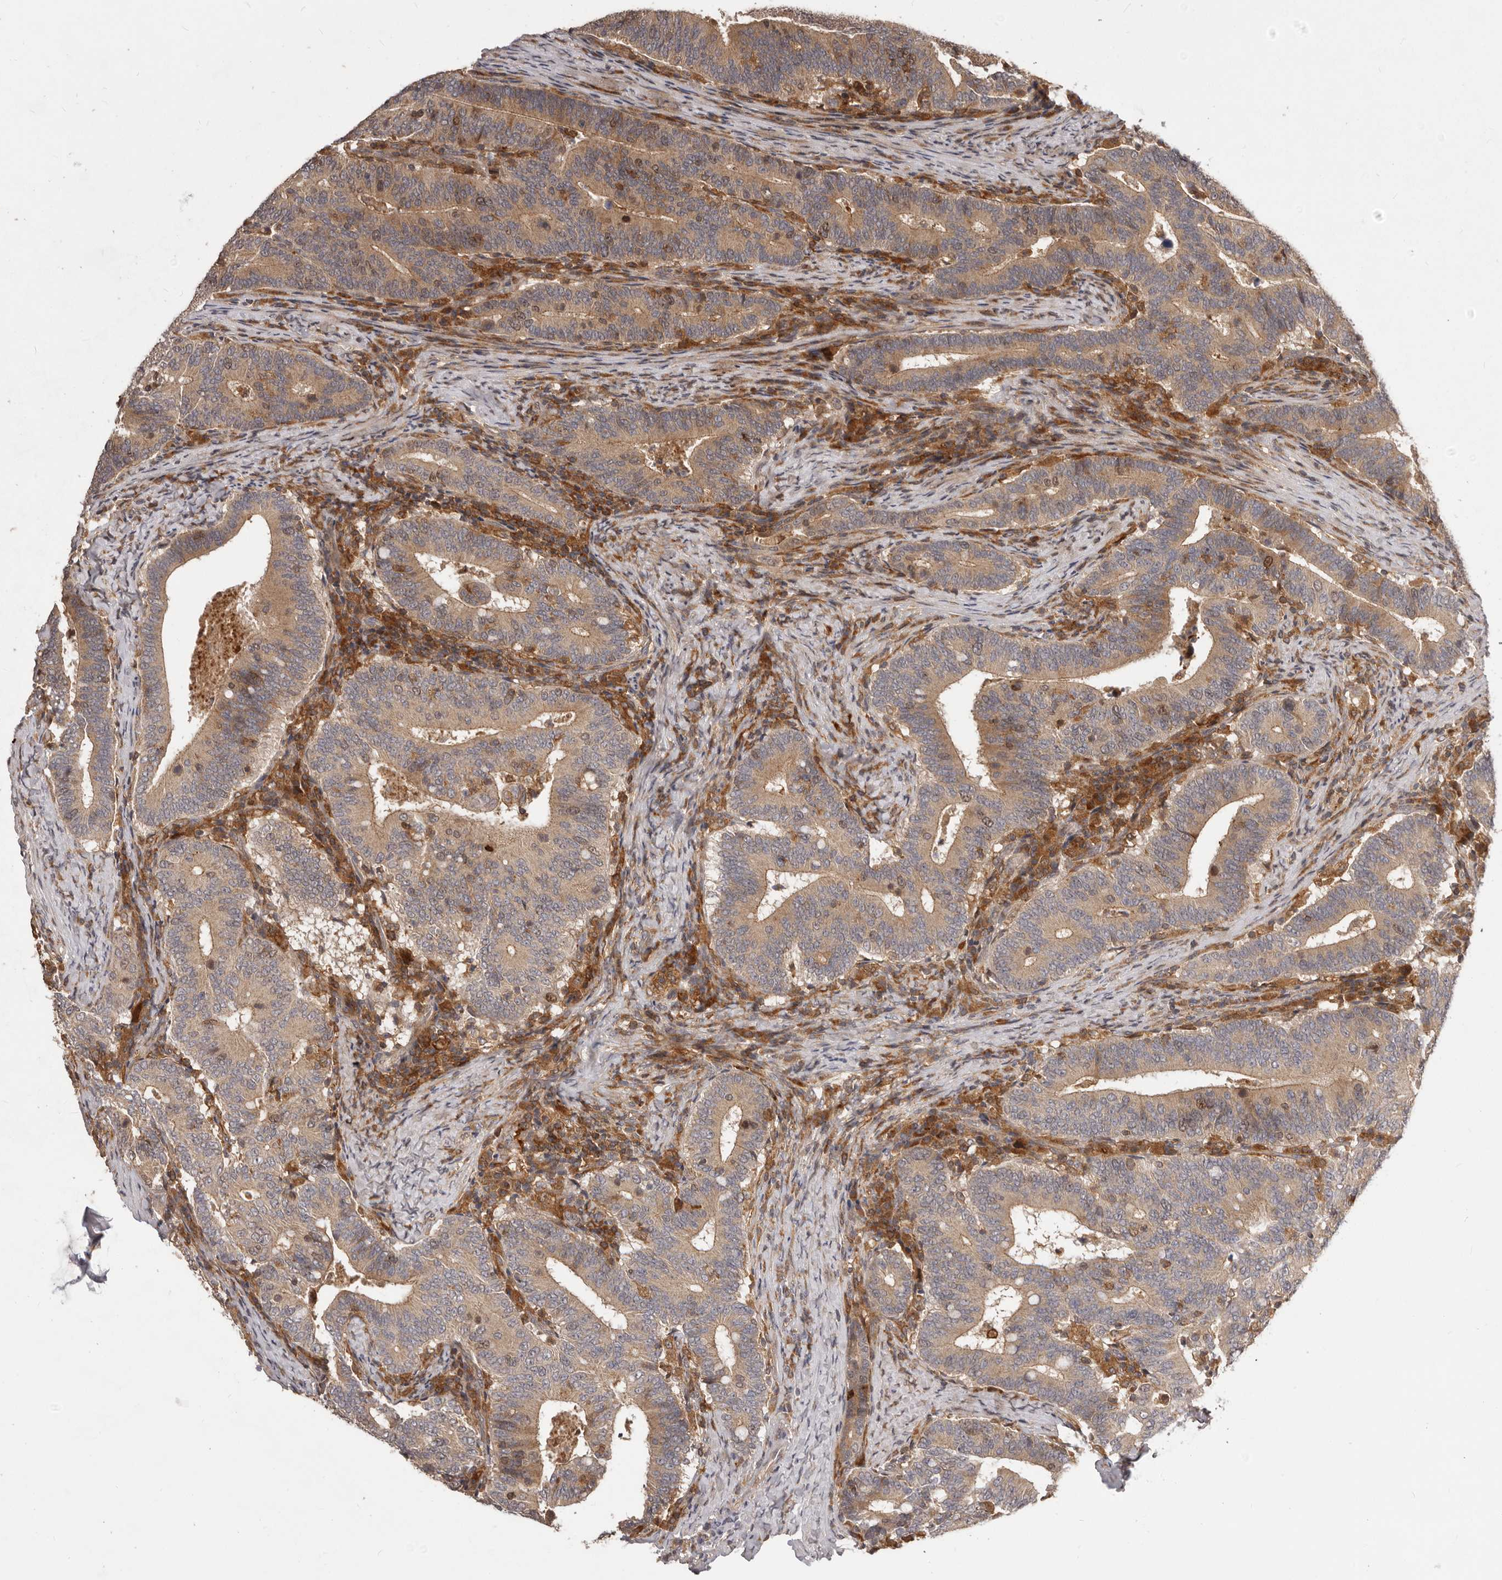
{"staining": {"intensity": "moderate", "quantity": ">75%", "location": "cytoplasmic/membranous"}, "tissue": "colorectal cancer", "cell_type": "Tumor cells", "image_type": "cancer", "snomed": [{"axis": "morphology", "description": "Adenocarcinoma, NOS"}, {"axis": "topography", "description": "Colon"}], "caption": "Adenocarcinoma (colorectal) was stained to show a protein in brown. There is medium levels of moderate cytoplasmic/membranous positivity in approximately >75% of tumor cells.", "gene": "RNF187", "patient": {"sex": "female", "age": 66}}